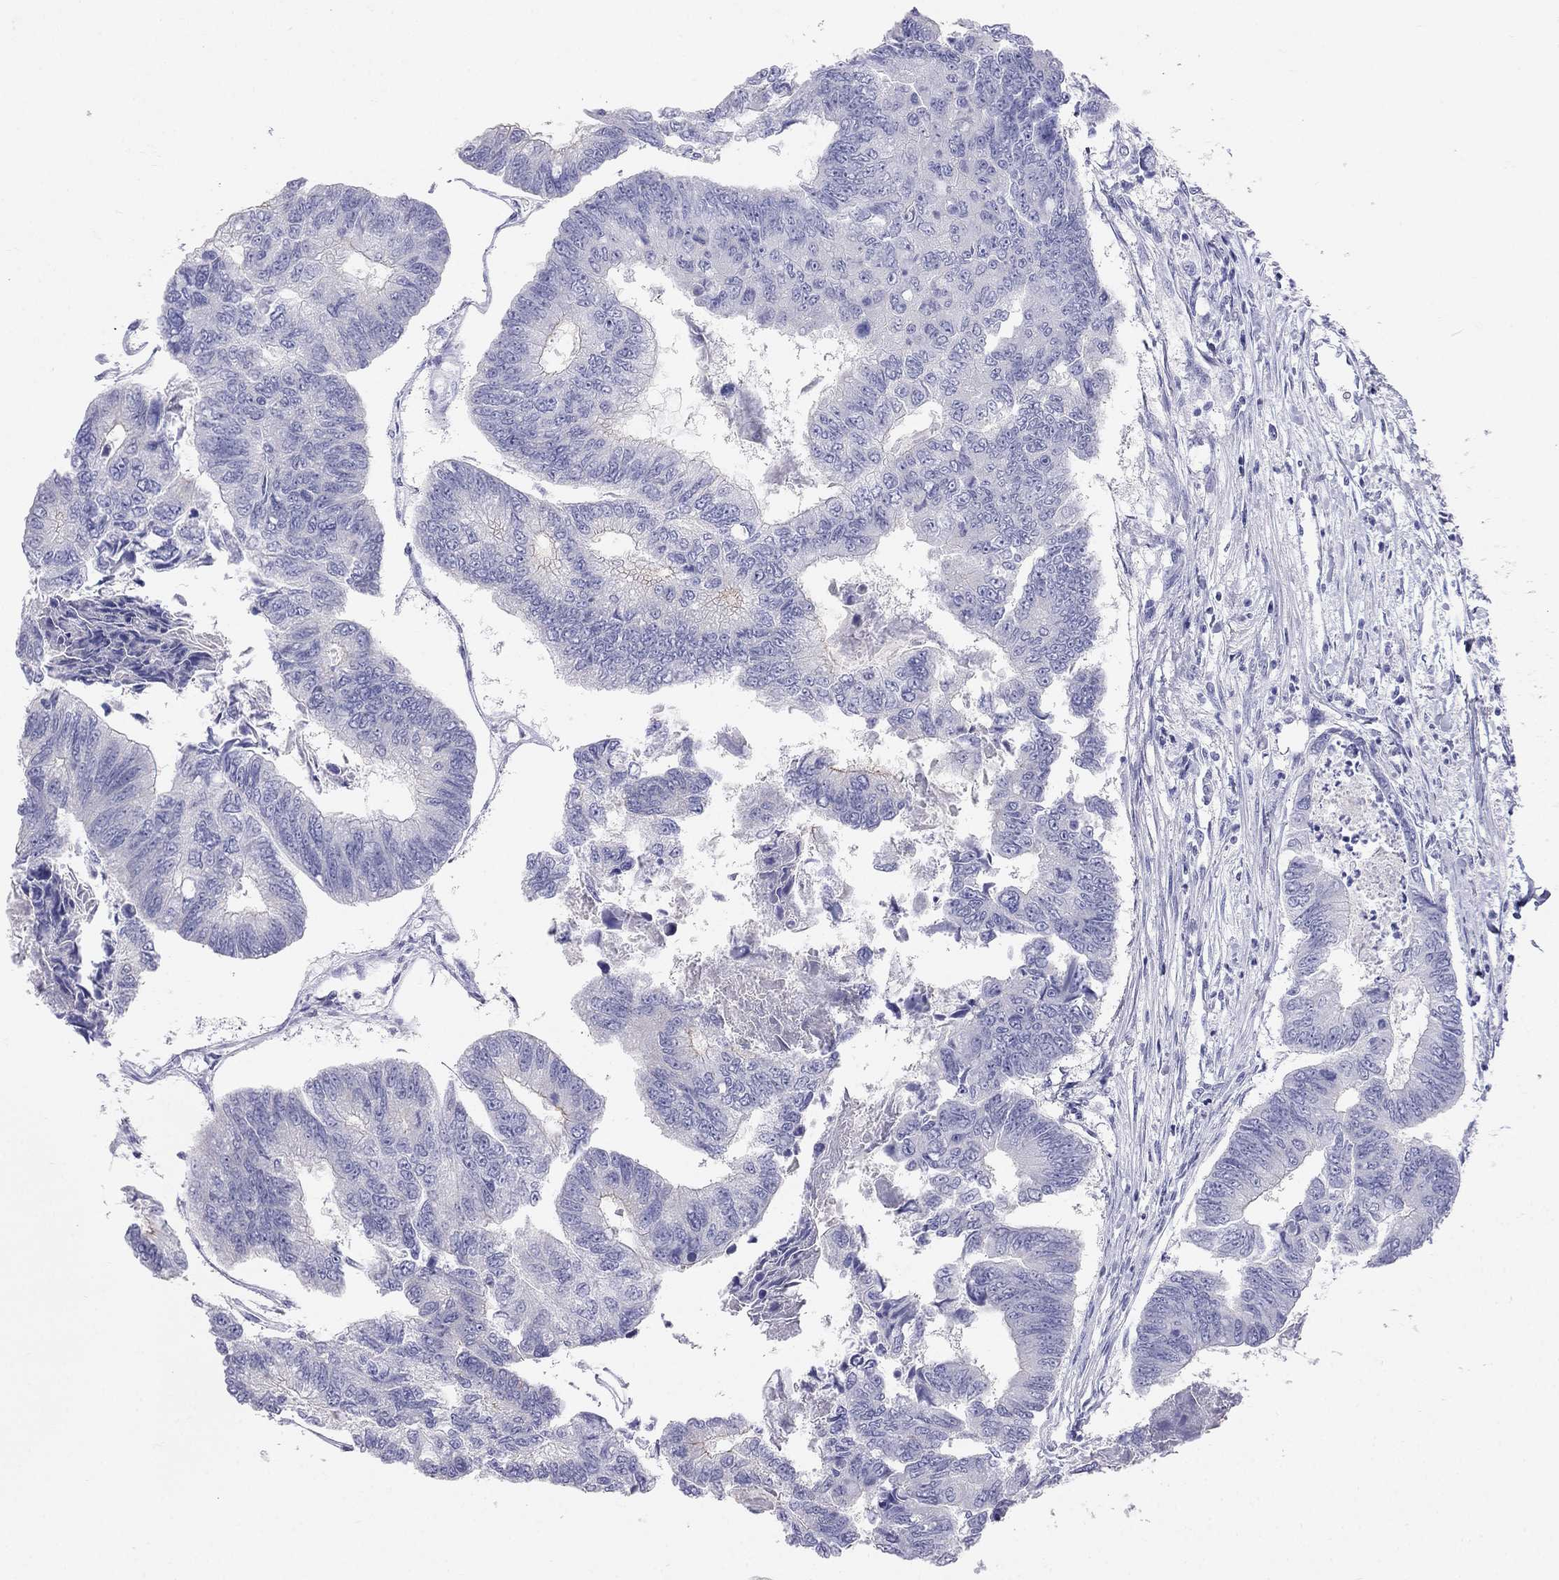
{"staining": {"intensity": "negative", "quantity": "none", "location": "none"}, "tissue": "colorectal cancer", "cell_type": "Tumor cells", "image_type": "cancer", "snomed": [{"axis": "morphology", "description": "Adenocarcinoma, NOS"}, {"axis": "topography", "description": "Colon"}], "caption": "IHC of human adenocarcinoma (colorectal) demonstrates no expression in tumor cells. Brightfield microscopy of IHC stained with DAB (brown) and hematoxylin (blue), captured at high magnification.", "gene": "RFLNA", "patient": {"sex": "female", "age": 65}}